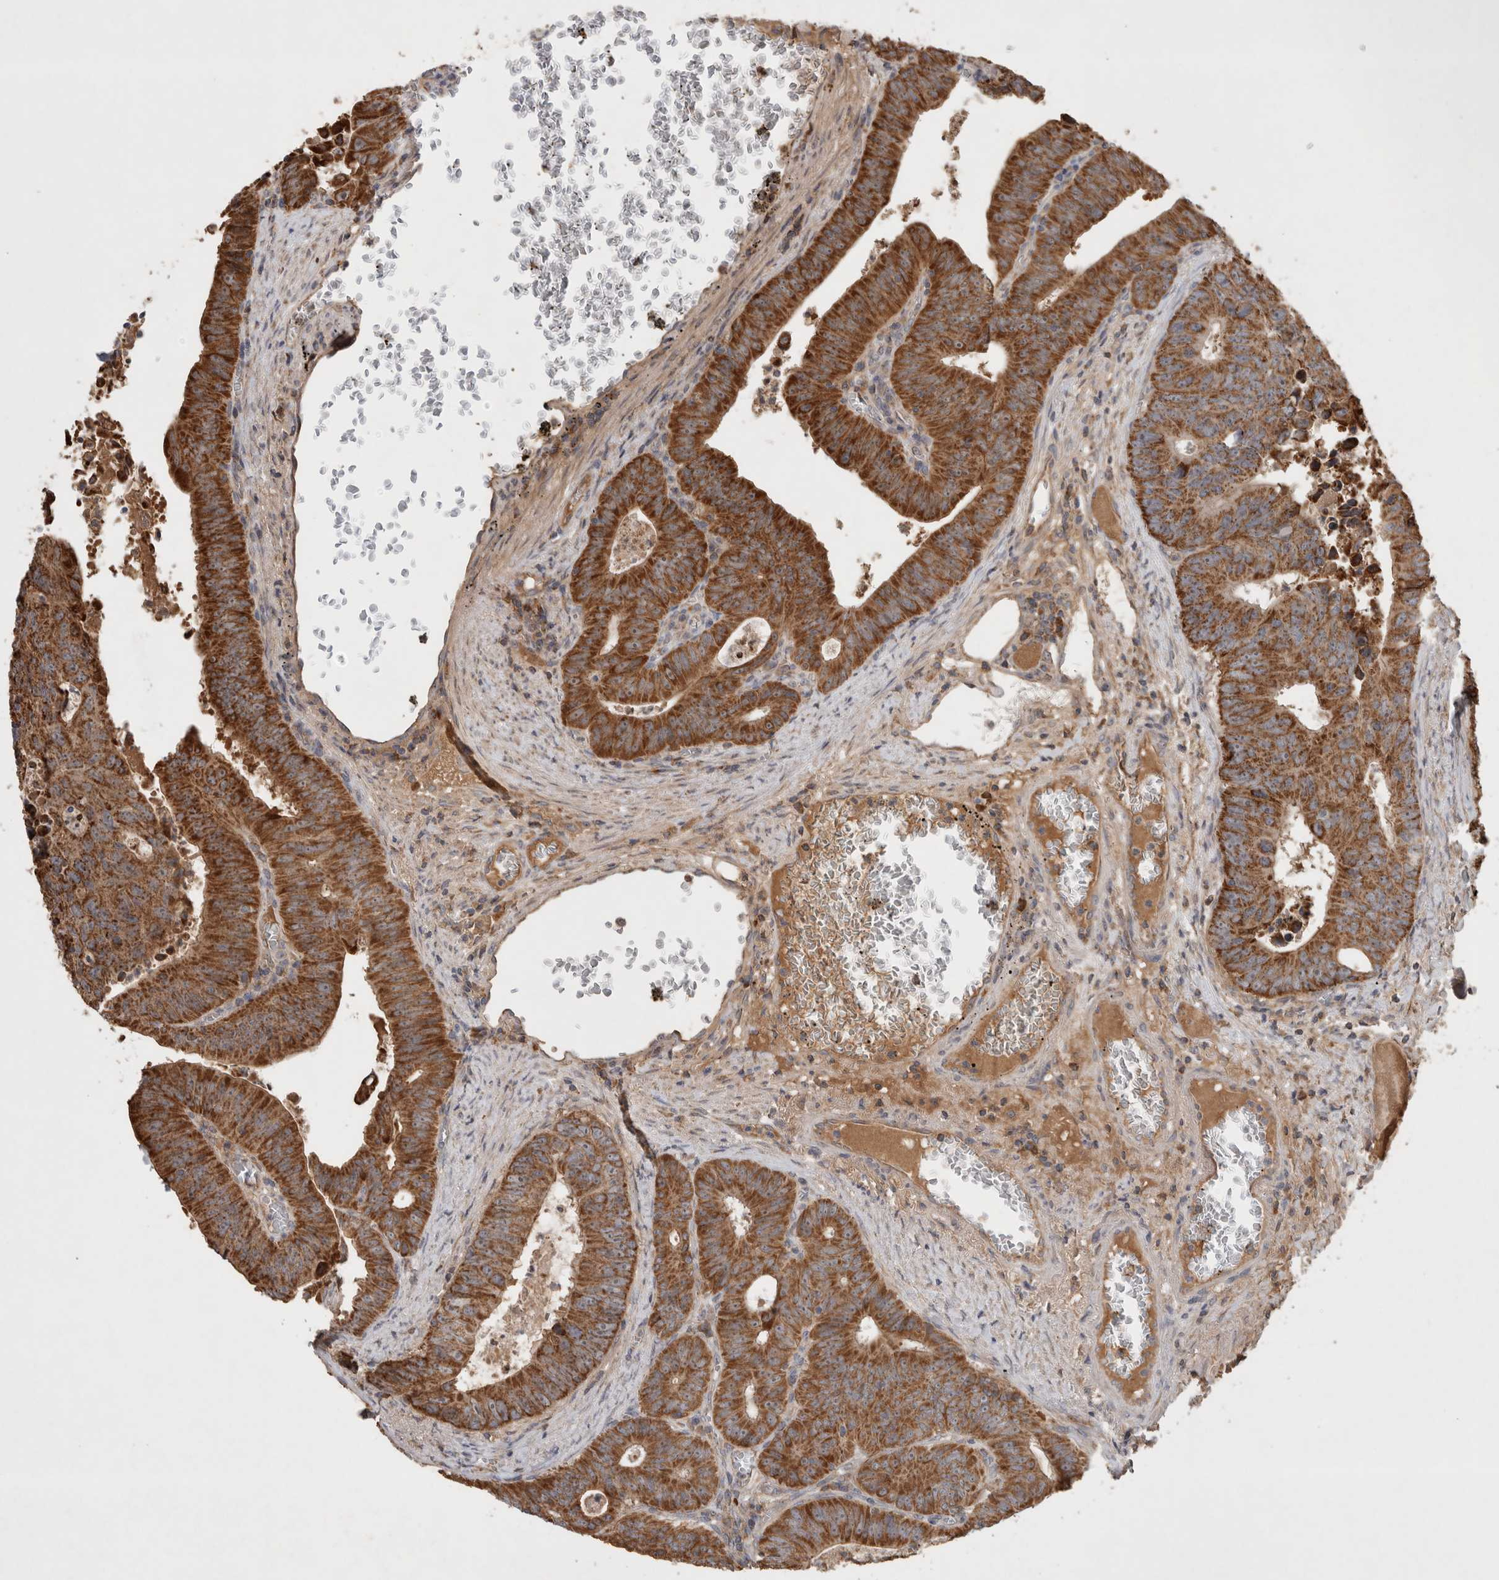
{"staining": {"intensity": "strong", "quantity": ">75%", "location": "cytoplasmic/membranous"}, "tissue": "colorectal cancer", "cell_type": "Tumor cells", "image_type": "cancer", "snomed": [{"axis": "morphology", "description": "Adenocarcinoma, NOS"}, {"axis": "topography", "description": "Colon"}], "caption": "A high-resolution image shows immunohistochemistry (IHC) staining of colorectal cancer, which reveals strong cytoplasmic/membranous staining in about >75% of tumor cells.", "gene": "SERAC1", "patient": {"sex": "male", "age": 87}}